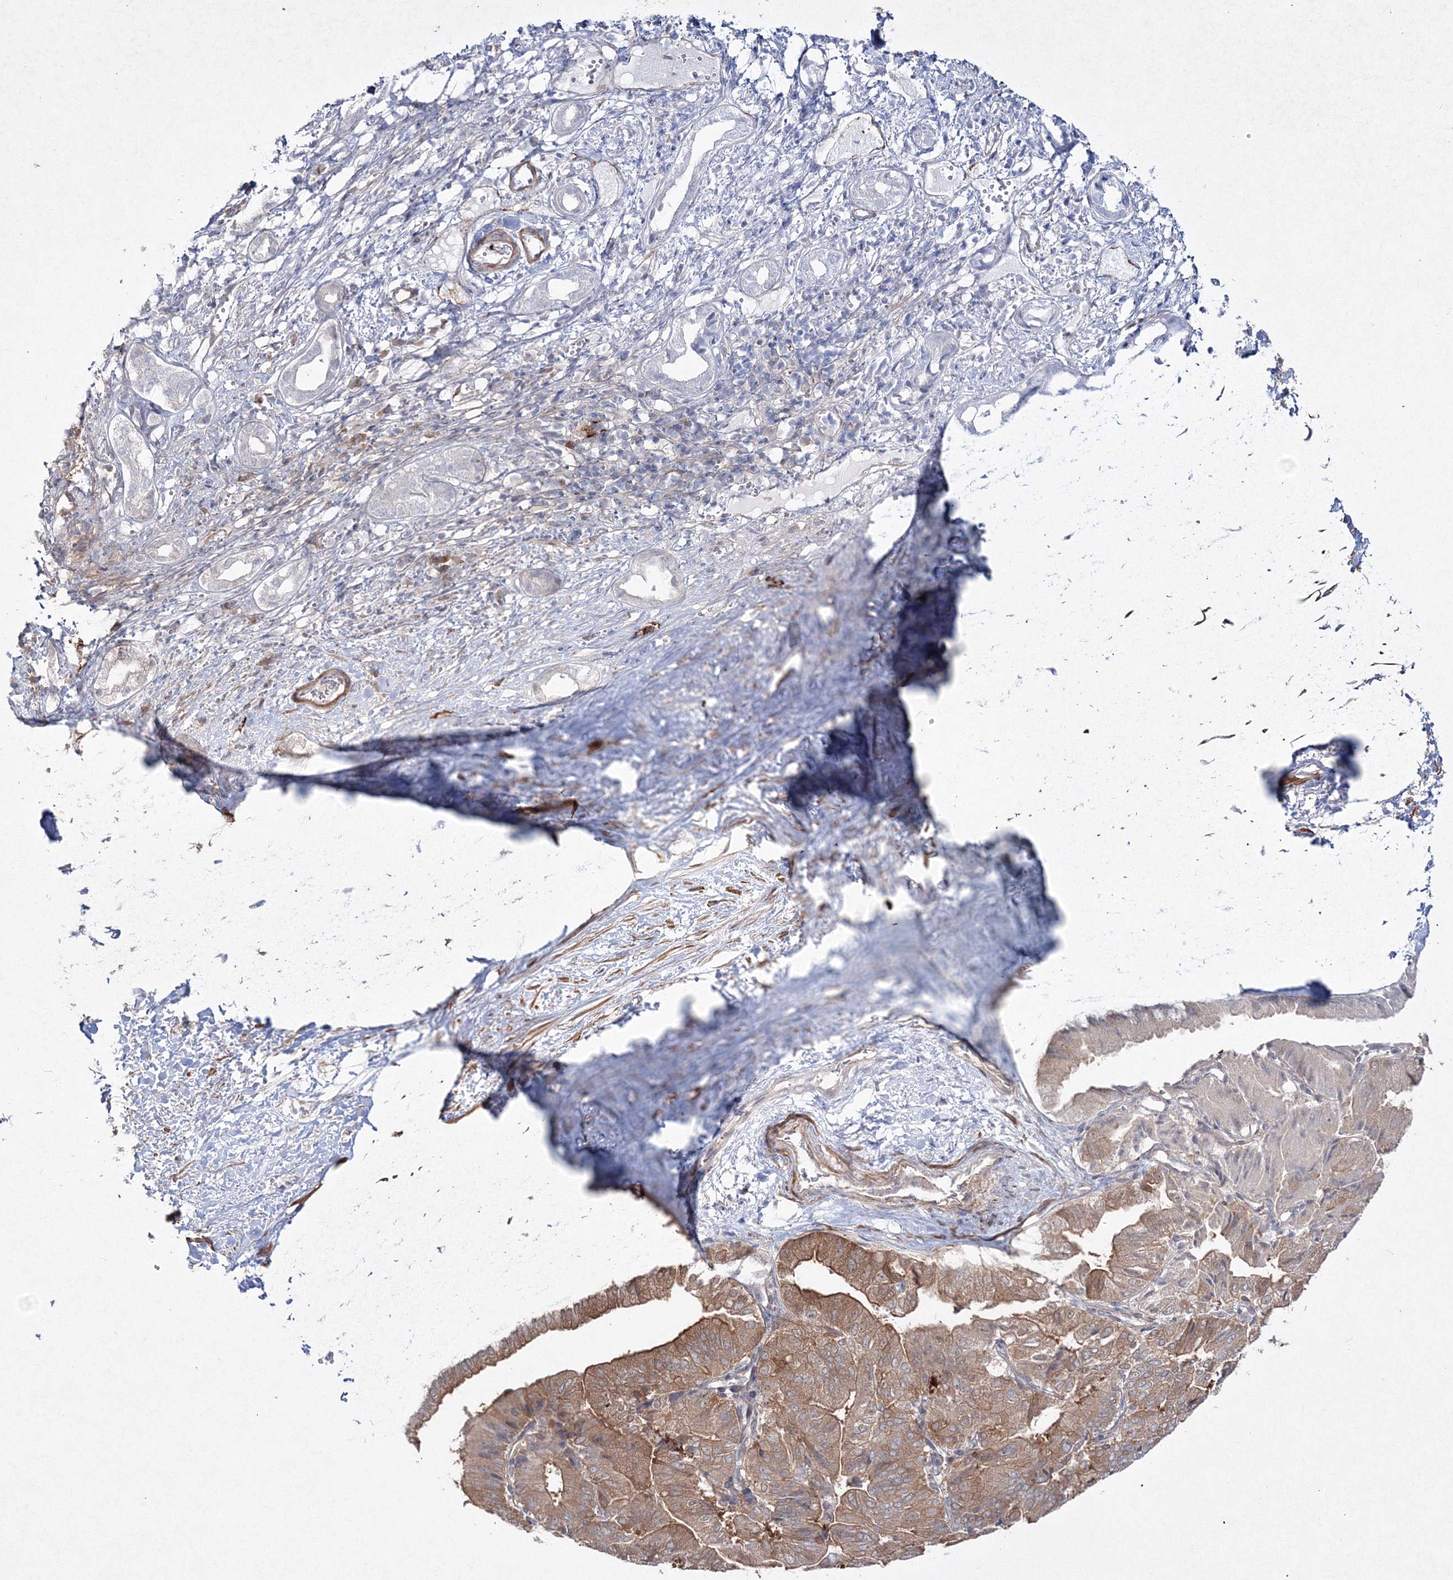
{"staining": {"intensity": "moderate", "quantity": ">75%", "location": "cytoplasmic/membranous"}, "tissue": "liver cancer", "cell_type": "Tumor cells", "image_type": "cancer", "snomed": [{"axis": "morphology", "description": "Cholangiocarcinoma"}, {"axis": "topography", "description": "Liver"}], "caption": "Liver cancer (cholangiocarcinoma) tissue displays moderate cytoplasmic/membranous staining in about >75% of tumor cells (brown staining indicates protein expression, while blue staining denotes nuclei).", "gene": "IPMK", "patient": {"sex": "female", "age": 75}}